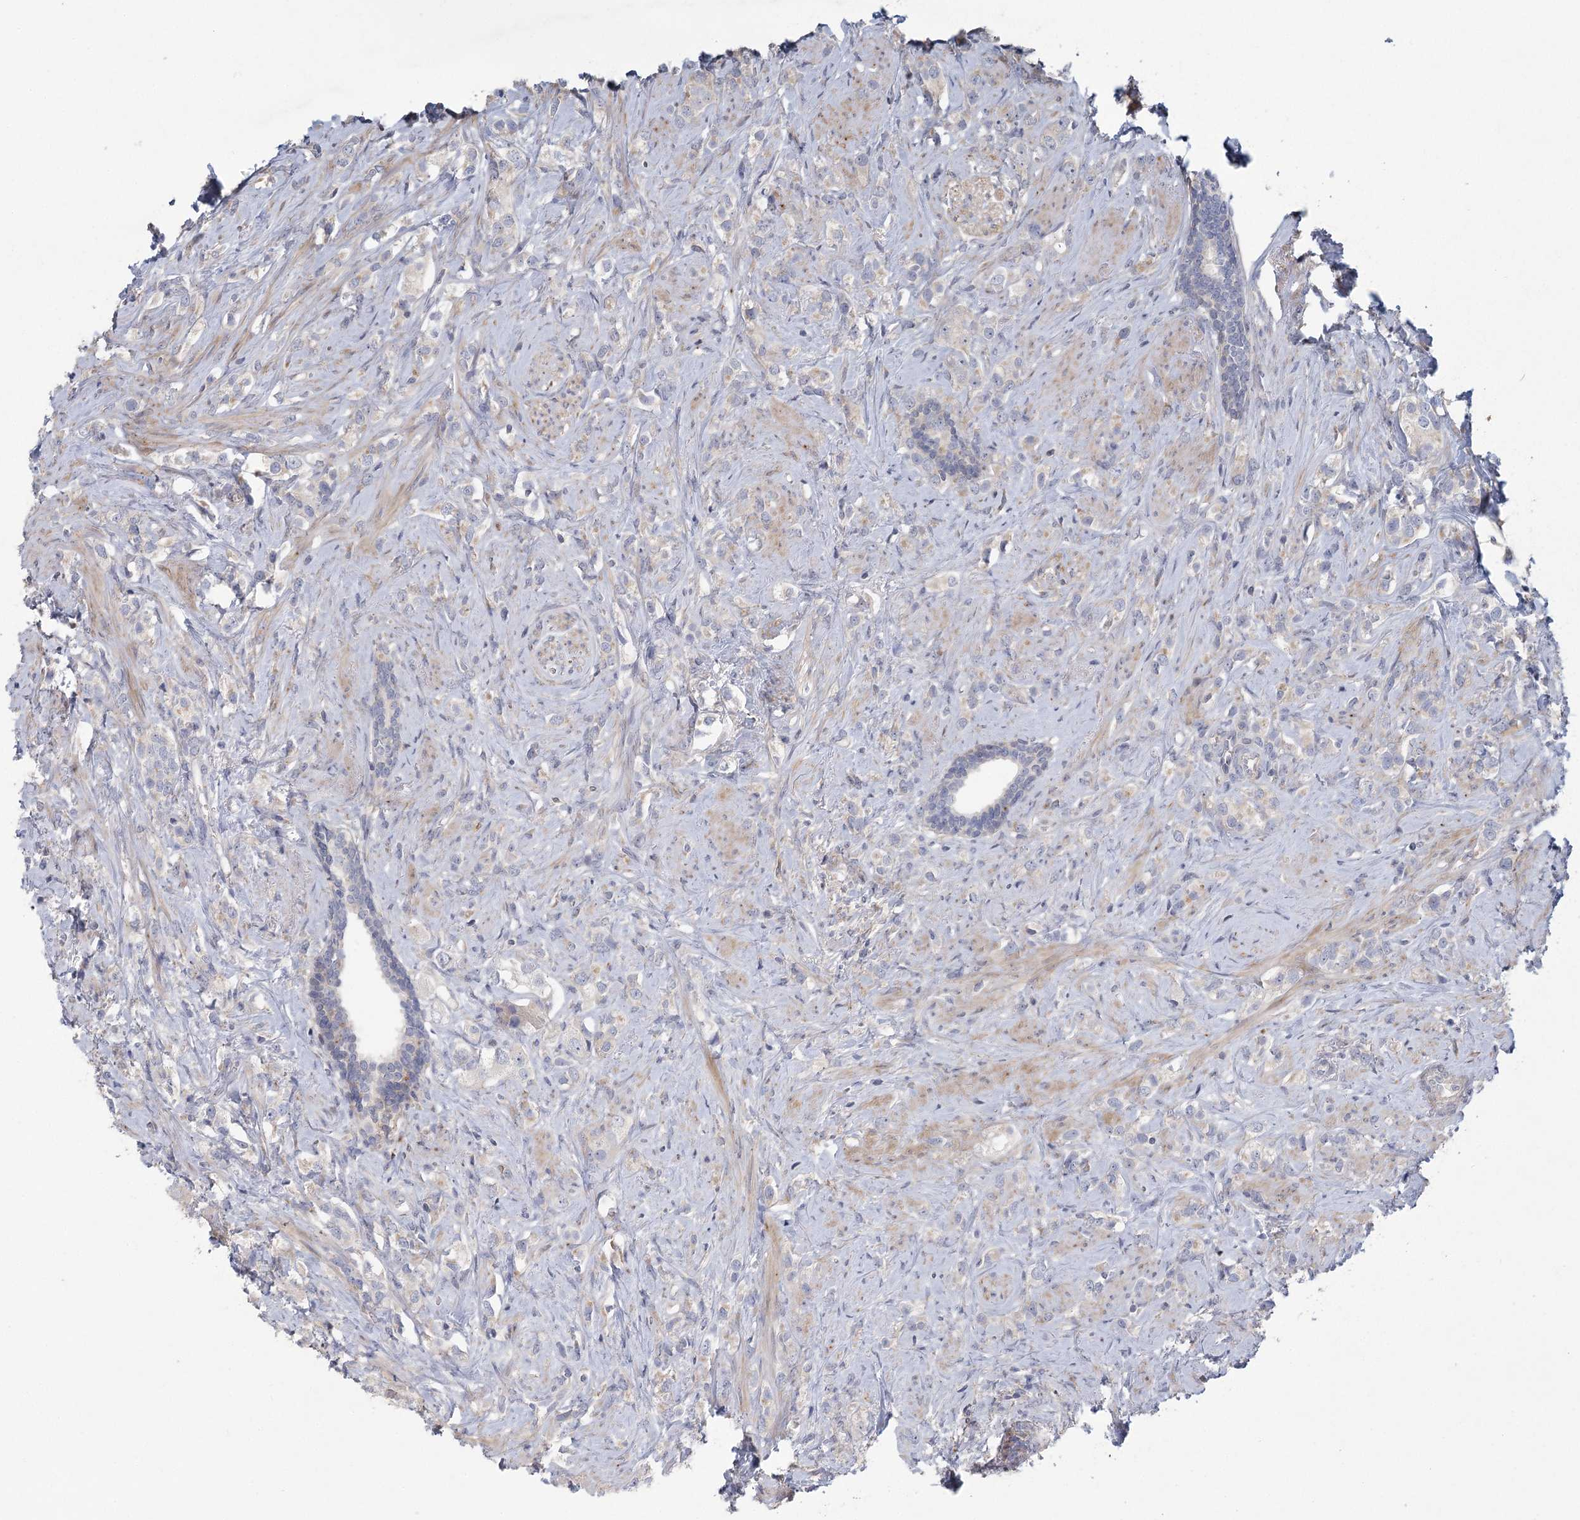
{"staining": {"intensity": "negative", "quantity": "none", "location": "none"}, "tissue": "prostate cancer", "cell_type": "Tumor cells", "image_type": "cancer", "snomed": [{"axis": "morphology", "description": "Adenocarcinoma, High grade"}, {"axis": "topography", "description": "Prostate"}], "caption": "Immunohistochemical staining of human high-grade adenocarcinoma (prostate) exhibits no significant staining in tumor cells. (Brightfield microscopy of DAB (3,3'-diaminobenzidine) immunohistochemistry (IHC) at high magnification).", "gene": "FAM110C", "patient": {"sex": "male", "age": 63}}